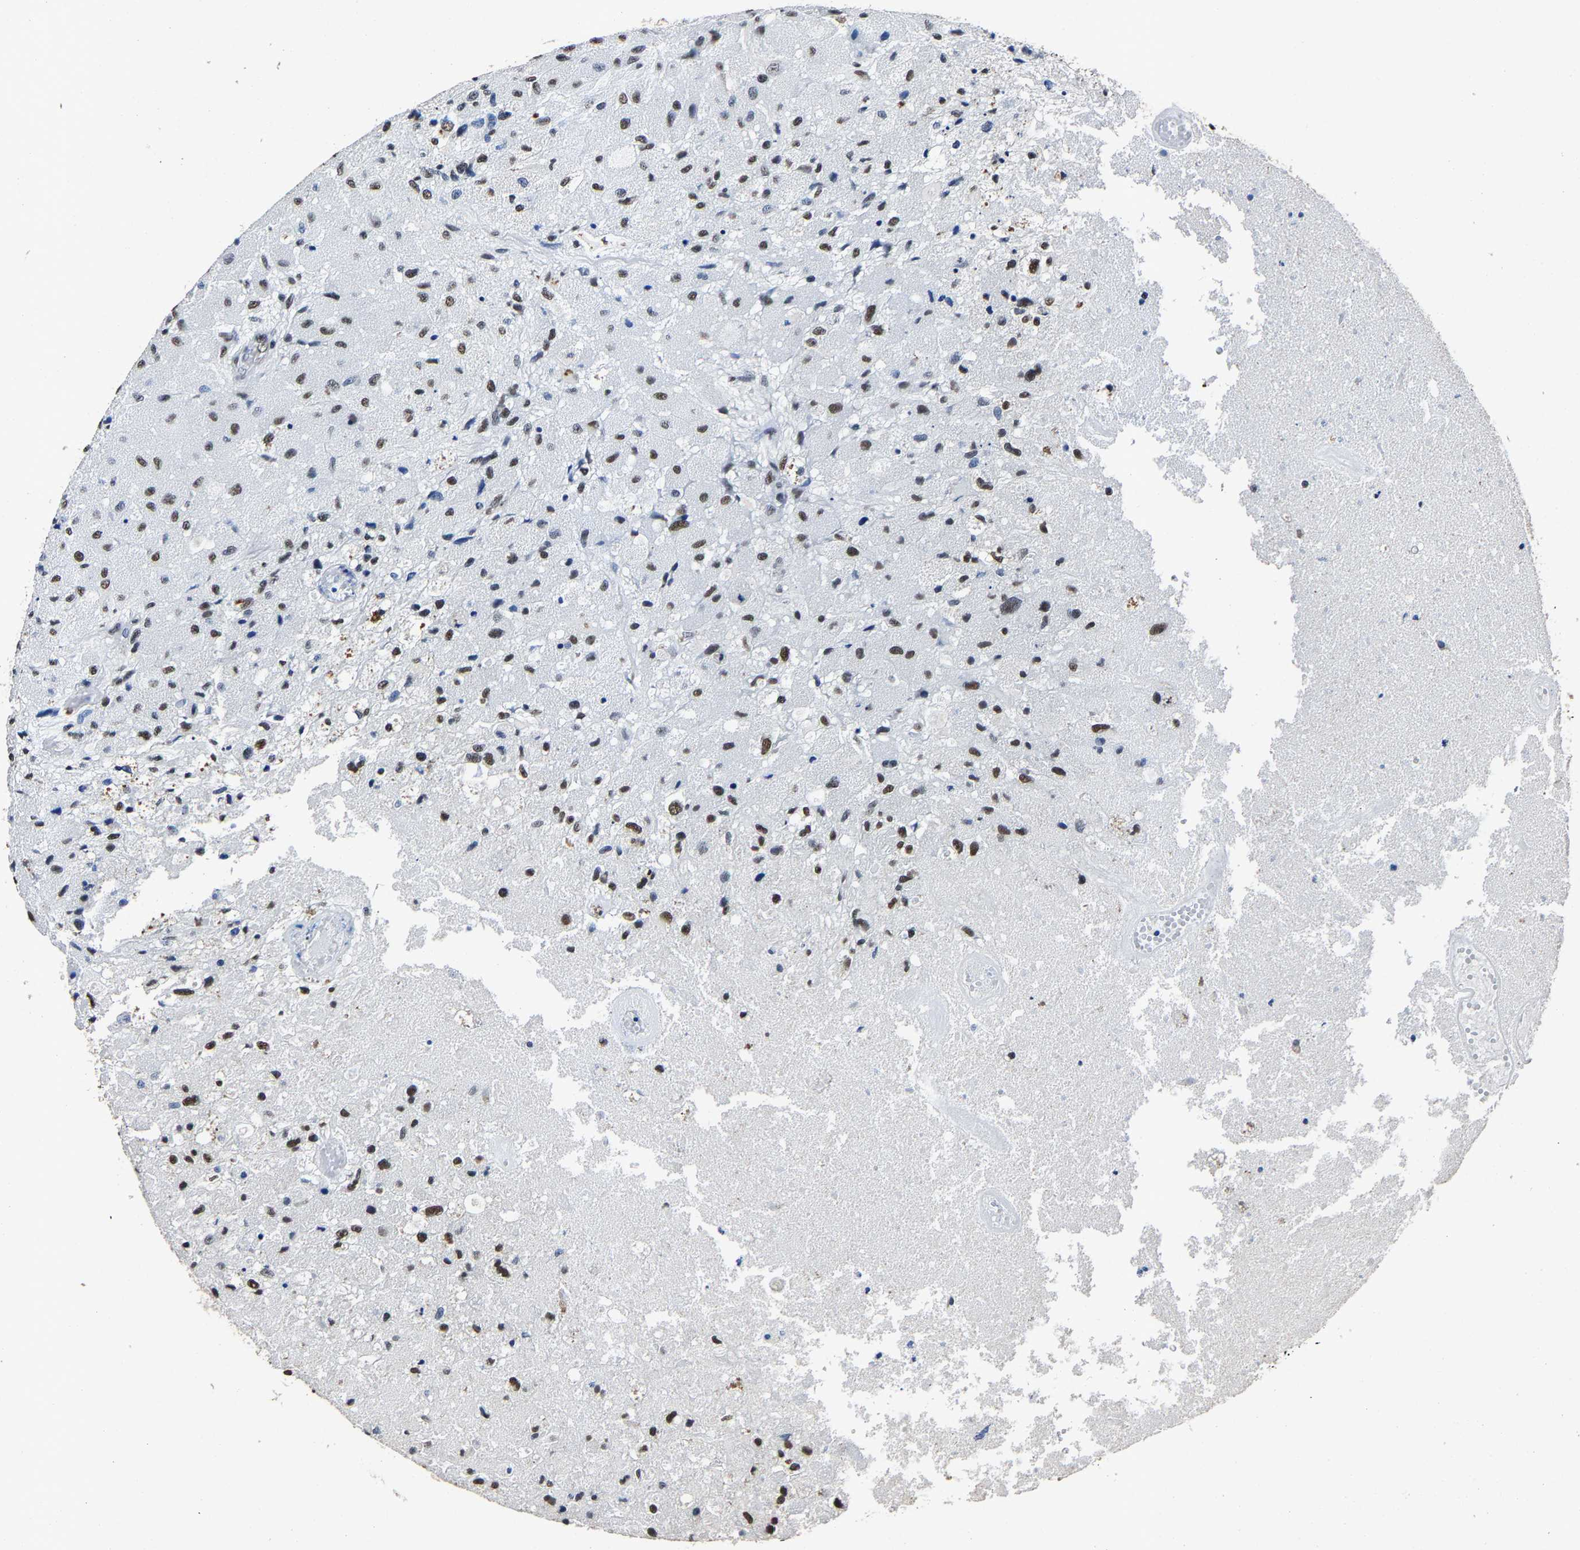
{"staining": {"intensity": "moderate", "quantity": "25%-75%", "location": "nuclear"}, "tissue": "glioma", "cell_type": "Tumor cells", "image_type": "cancer", "snomed": [{"axis": "morphology", "description": "Normal tissue, NOS"}, {"axis": "morphology", "description": "Glioma, malignant, High grade"}, {"axis": "topography", "description": "Cerebral cortex"}], "caption": "This histopathology image exhibits immunohistochemistry staining of human malignant glioma (high-grade), with medium moderate nuclear staining in about 25%-75% of tumor cells.", "gene": "RBM45", "patient": {"sex": "male", "age": 77}}